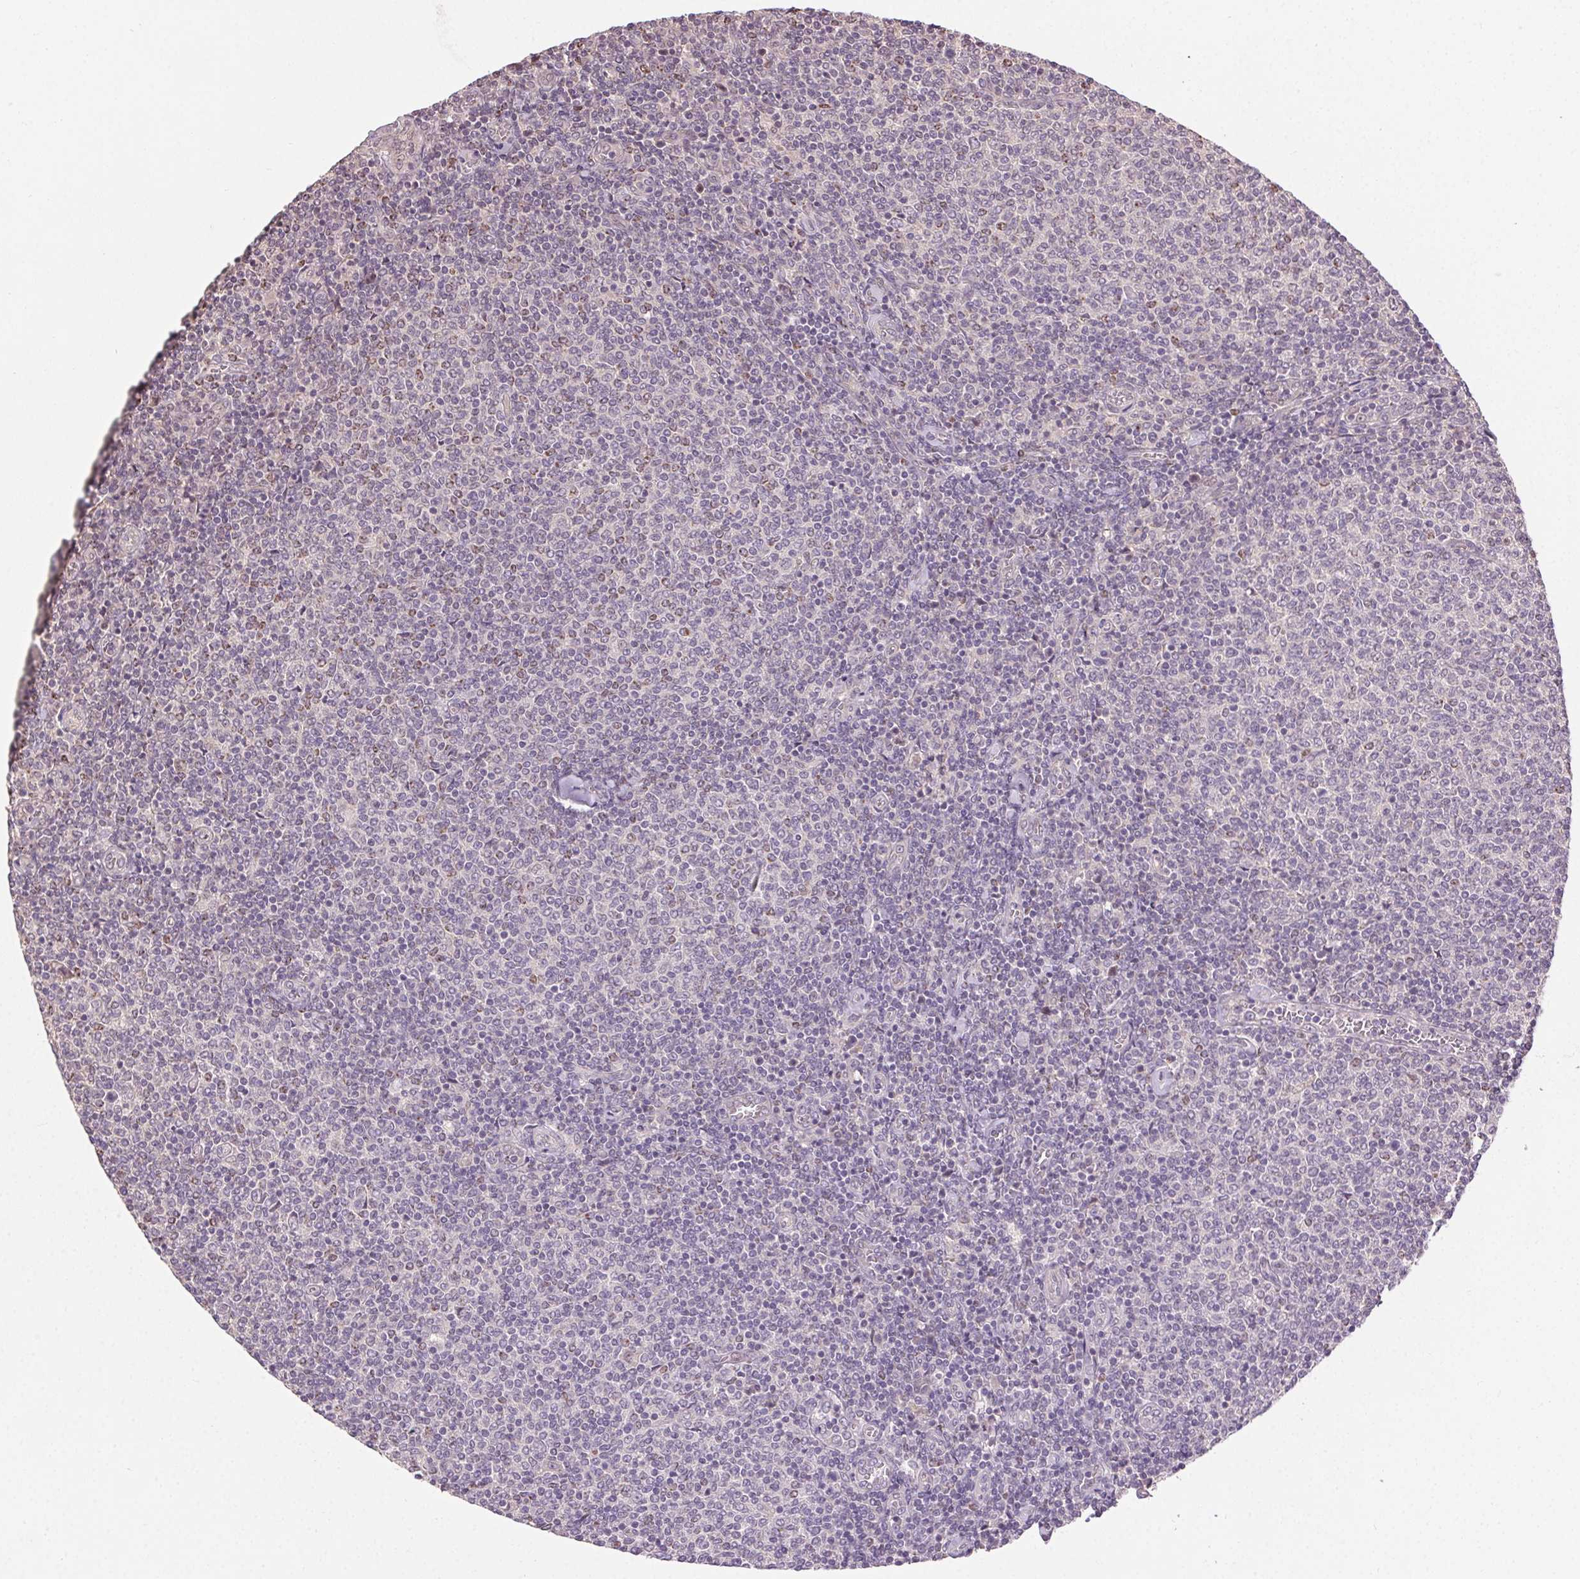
{"staining": {"intensity": "negative", "quantity": "none", "location": "none"}, "tissue": "lymphoma", "cell_type": "Tumor cells", "image_type": "cancer", "snomed": [{"axis": "morphology", "description": "Malignant lymphoma, non-Hodgkin's type, Low grade"}, {"axis": "topography", "description": "Lymph node"}], "caption": "There is no significant expression in tumor cells of lymphoma.", "gene": "ATP1B3", "patient": {"sex": "male", "age": 52}}